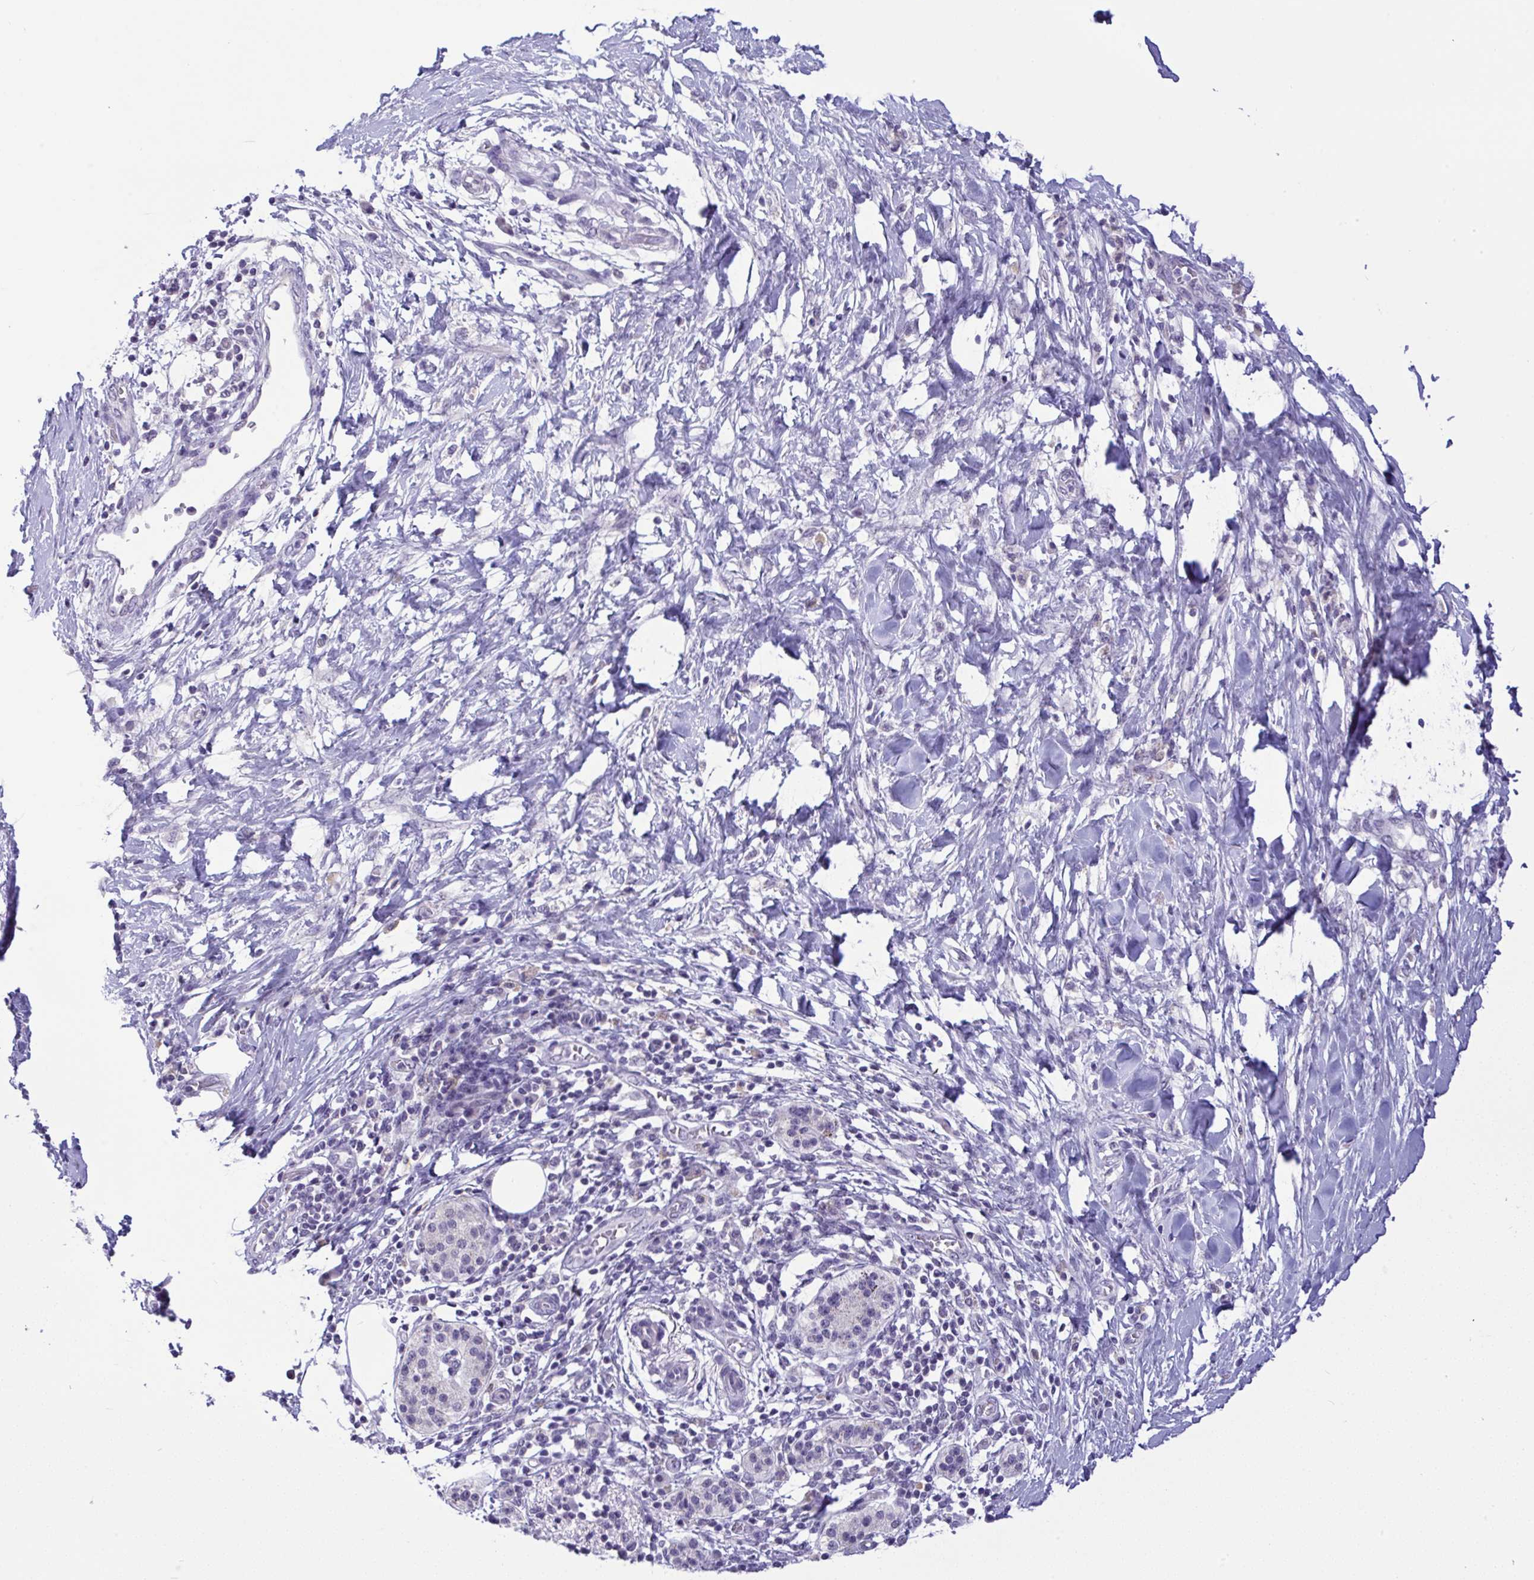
{"staining": {"intensity": "negative", "quantity": "none", "location": "none"}, "tissue": "pancreatic cancer", "cell_type": "Tumor cells", "image_type": "cancer", "snomed": [{"axis": "morphology", "description": "Adenocarcinoma, NOS"}, {"axis": "topography", "description": "Pancreas"}], "caption": "Immunohistochemistry (IHC) image of human adenocarcinoma (pancreatic) stained for a protein (brown), which exhibits no expression in tumor cells. Nuclei are stained in blue.", "gene": "YBX2", "patient": {"sex": "female", "age": 72}}